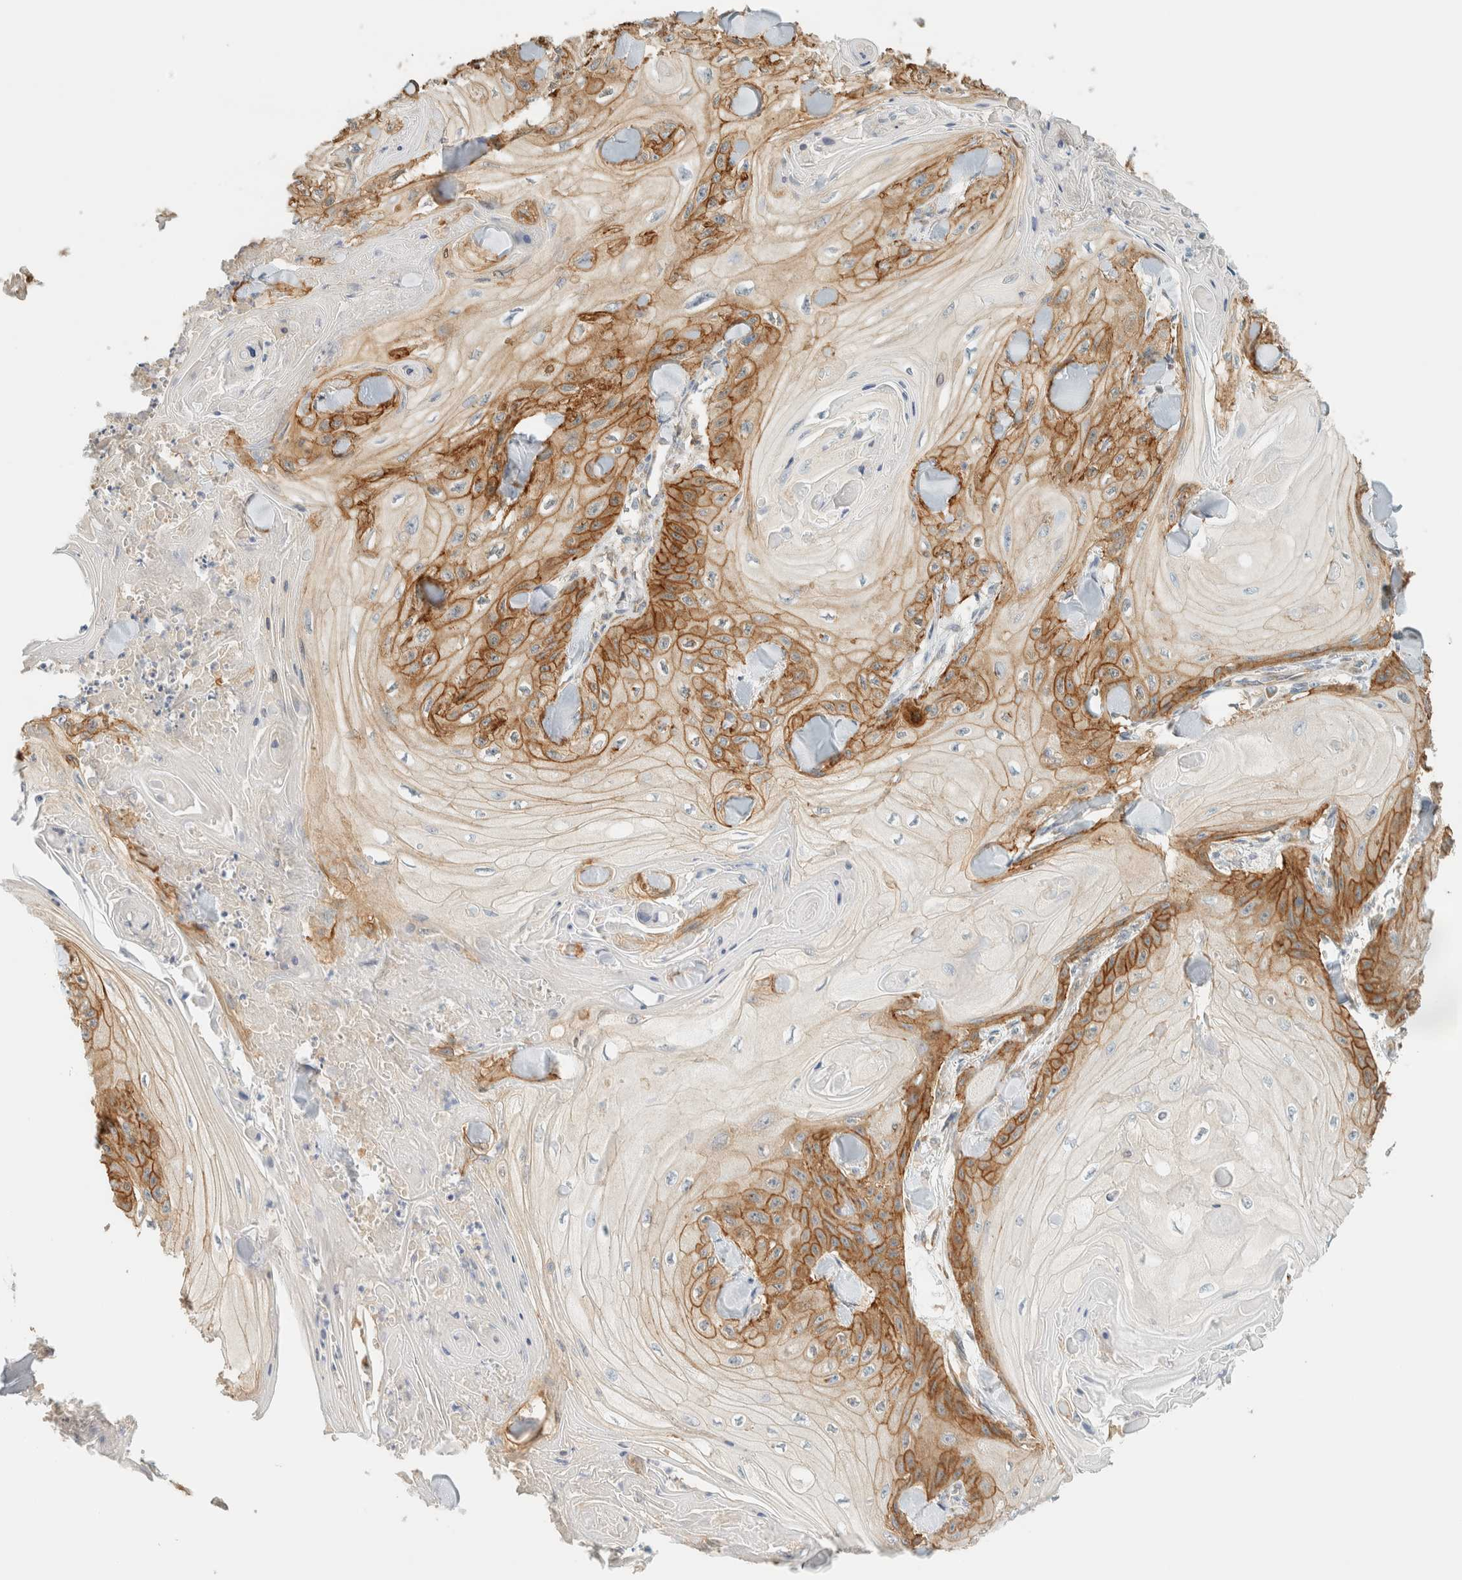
{"staining": {"intensity": "moderate", "quantity": "25%-75%", "location": "cytoplasmic/membranous"}, "tissue": "skin cancer", "cell_type": "Tumor cells", "image_type": "cancer", "snomed": [{"axis": "morphology", "description": "Squamous cell carcinoma, NOS"}, {"axis": "topography", "description": "Skin"}], "caption": "This photomicrograph reveals skin cancer (squamous cell carcinoma) stained with immunohistochemistry to label a protein in brown. The cytoplasmic/membranous of tumor cells show moderate positivity for the protein. Nuclei are counter-stained blue.", "gene": "LIMA1", "patient": {"sex": "male", "age": 74}}